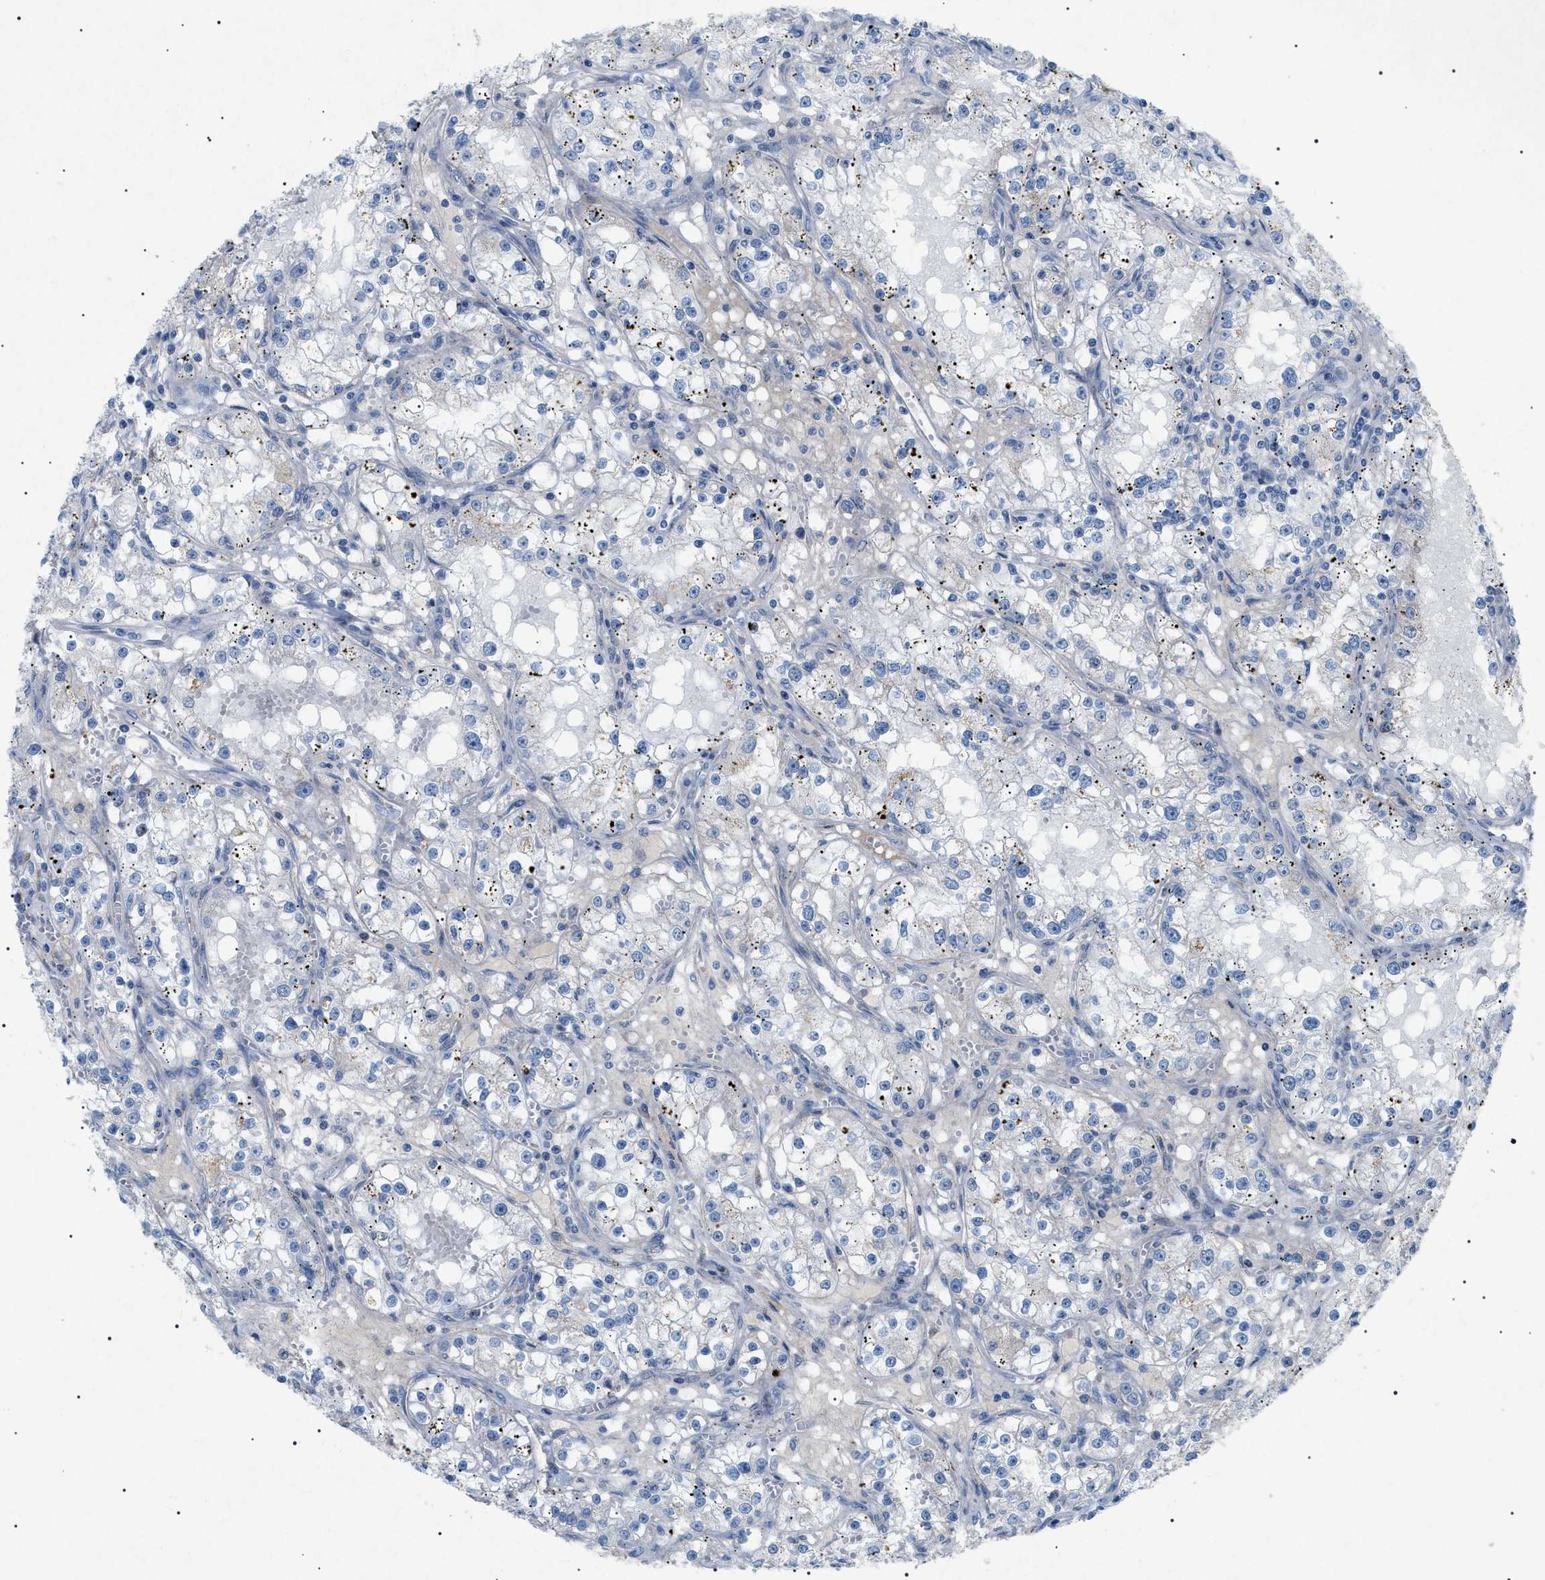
{"staining": {"intensity": "moderate", "quantity": "<25%", "location": "cytoplasmic/membranous"}, "tissue": "renal cancer", "cell_type": "Tumor cells", "image_type": "cancer", "snomed": [{"axis": "morphology", "description": "Adenocarcinoma, NOS"}, {"axis": "topography", "description": "Kidney"}], "caption": "Protein staining of renal cancer tissue demonstrates moderate cytoplasmic/membranous expression in approximately <25% of tumor cells.", "gene": "ADAMTS1", "patient": {"sex": "male", "age": 56}}